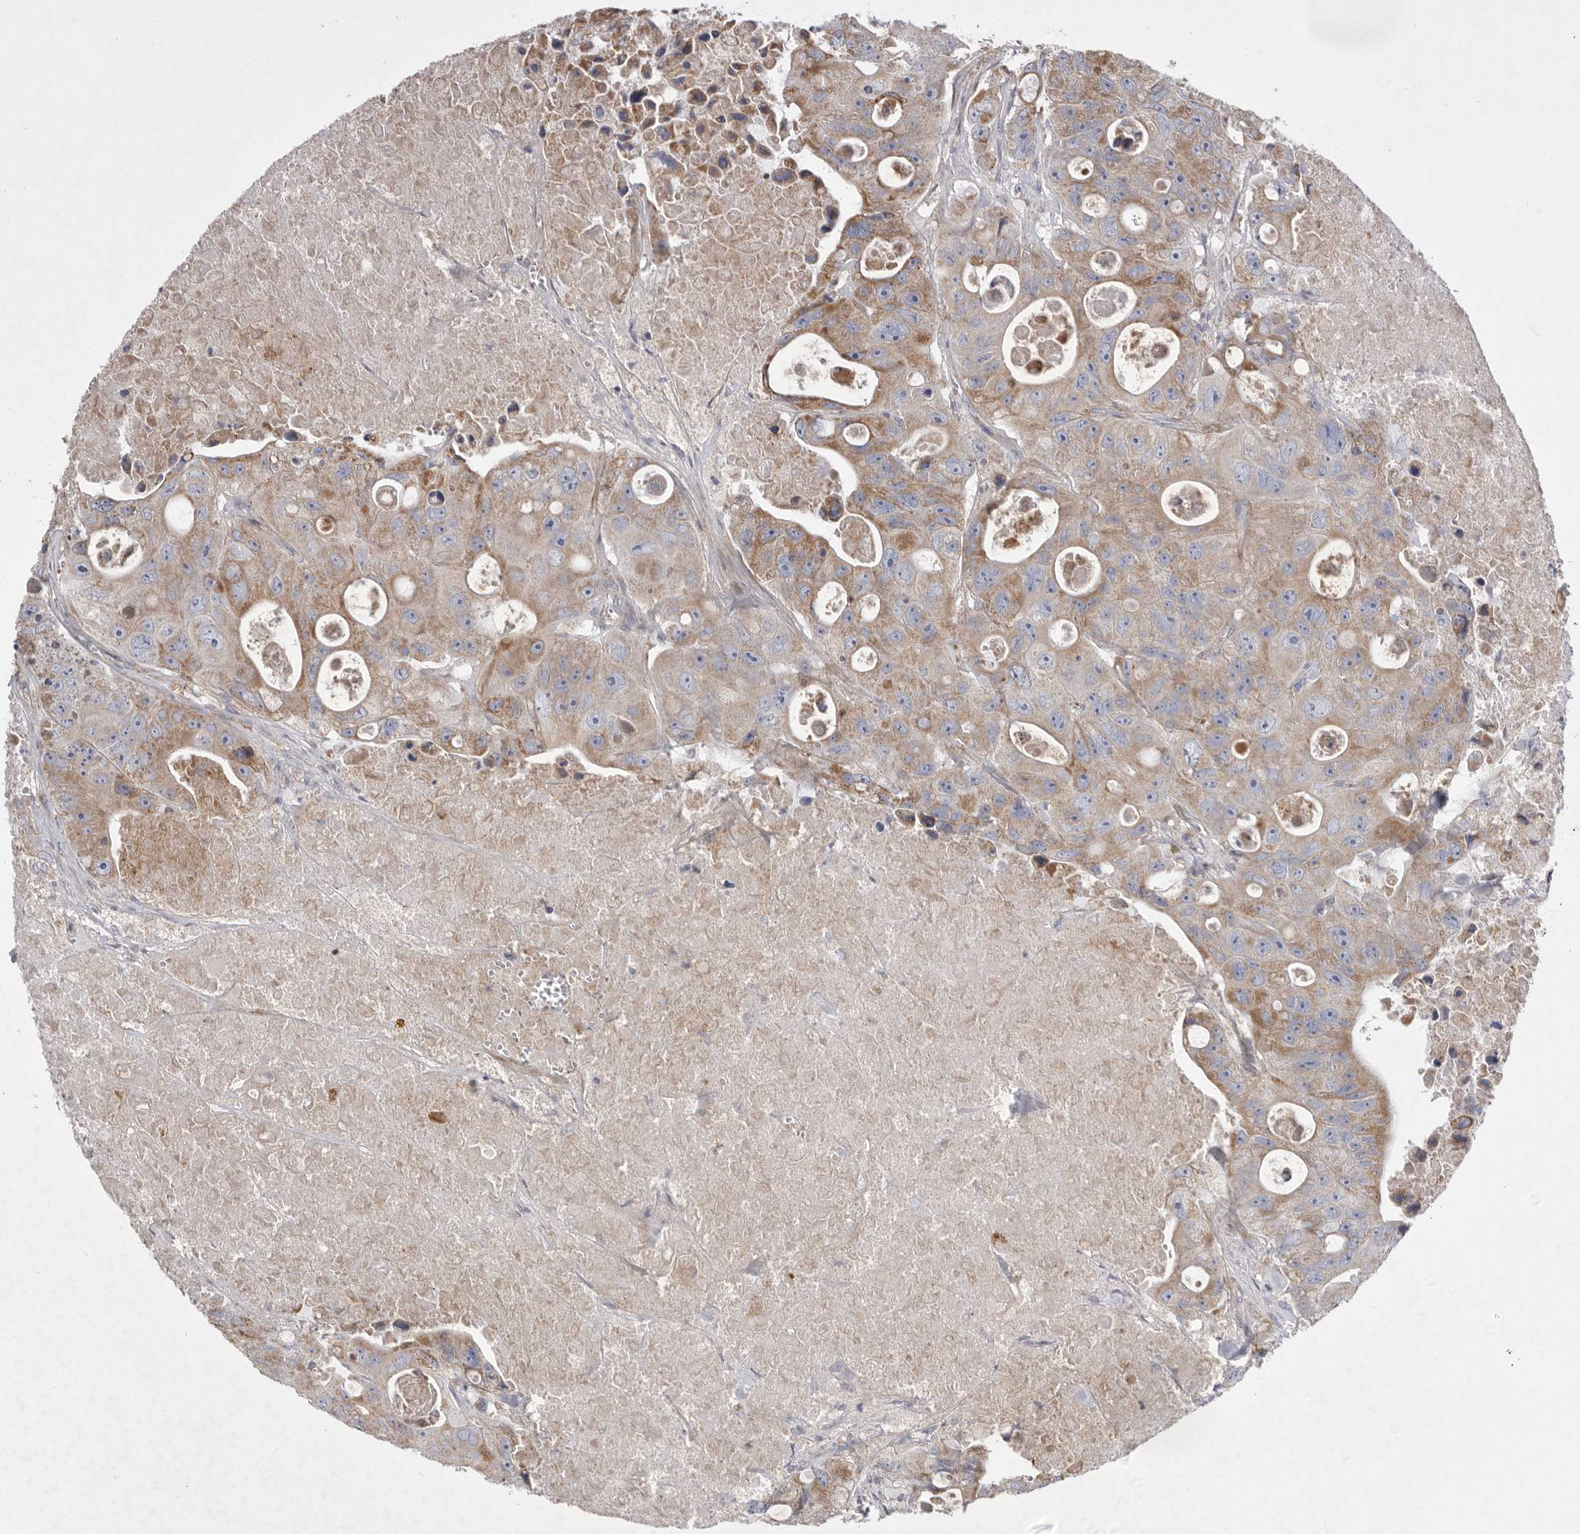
{"staining": {"intensity": "moderate", "quantity": ">75%", "location": "cytoplasmic/membranous"}, "tissue": "colorectal cancer", "cell_type": "Tumor cells", "image_type": "cancer", "snomed": [{"axis": "morphology", "description": "Adenocarcinoma, NOS"}, {"axis": "topography", "description": "Colon"}], "caption": "Immunohistochemical staining of colorectal cancer (adenocarcinoma) shows medium levels of moderate cytoplasmic/membranous positivity in about >75% of tumor cells. The staining was performed using DAB (3,3'-diaminobenzidine) to visualize the protein expression in brown, while the nuclei were stained in blue with hematoxylin (Magnification: 20x).", "gene": "MPZL1", "patient": {"sex": "female", "age": 46}}